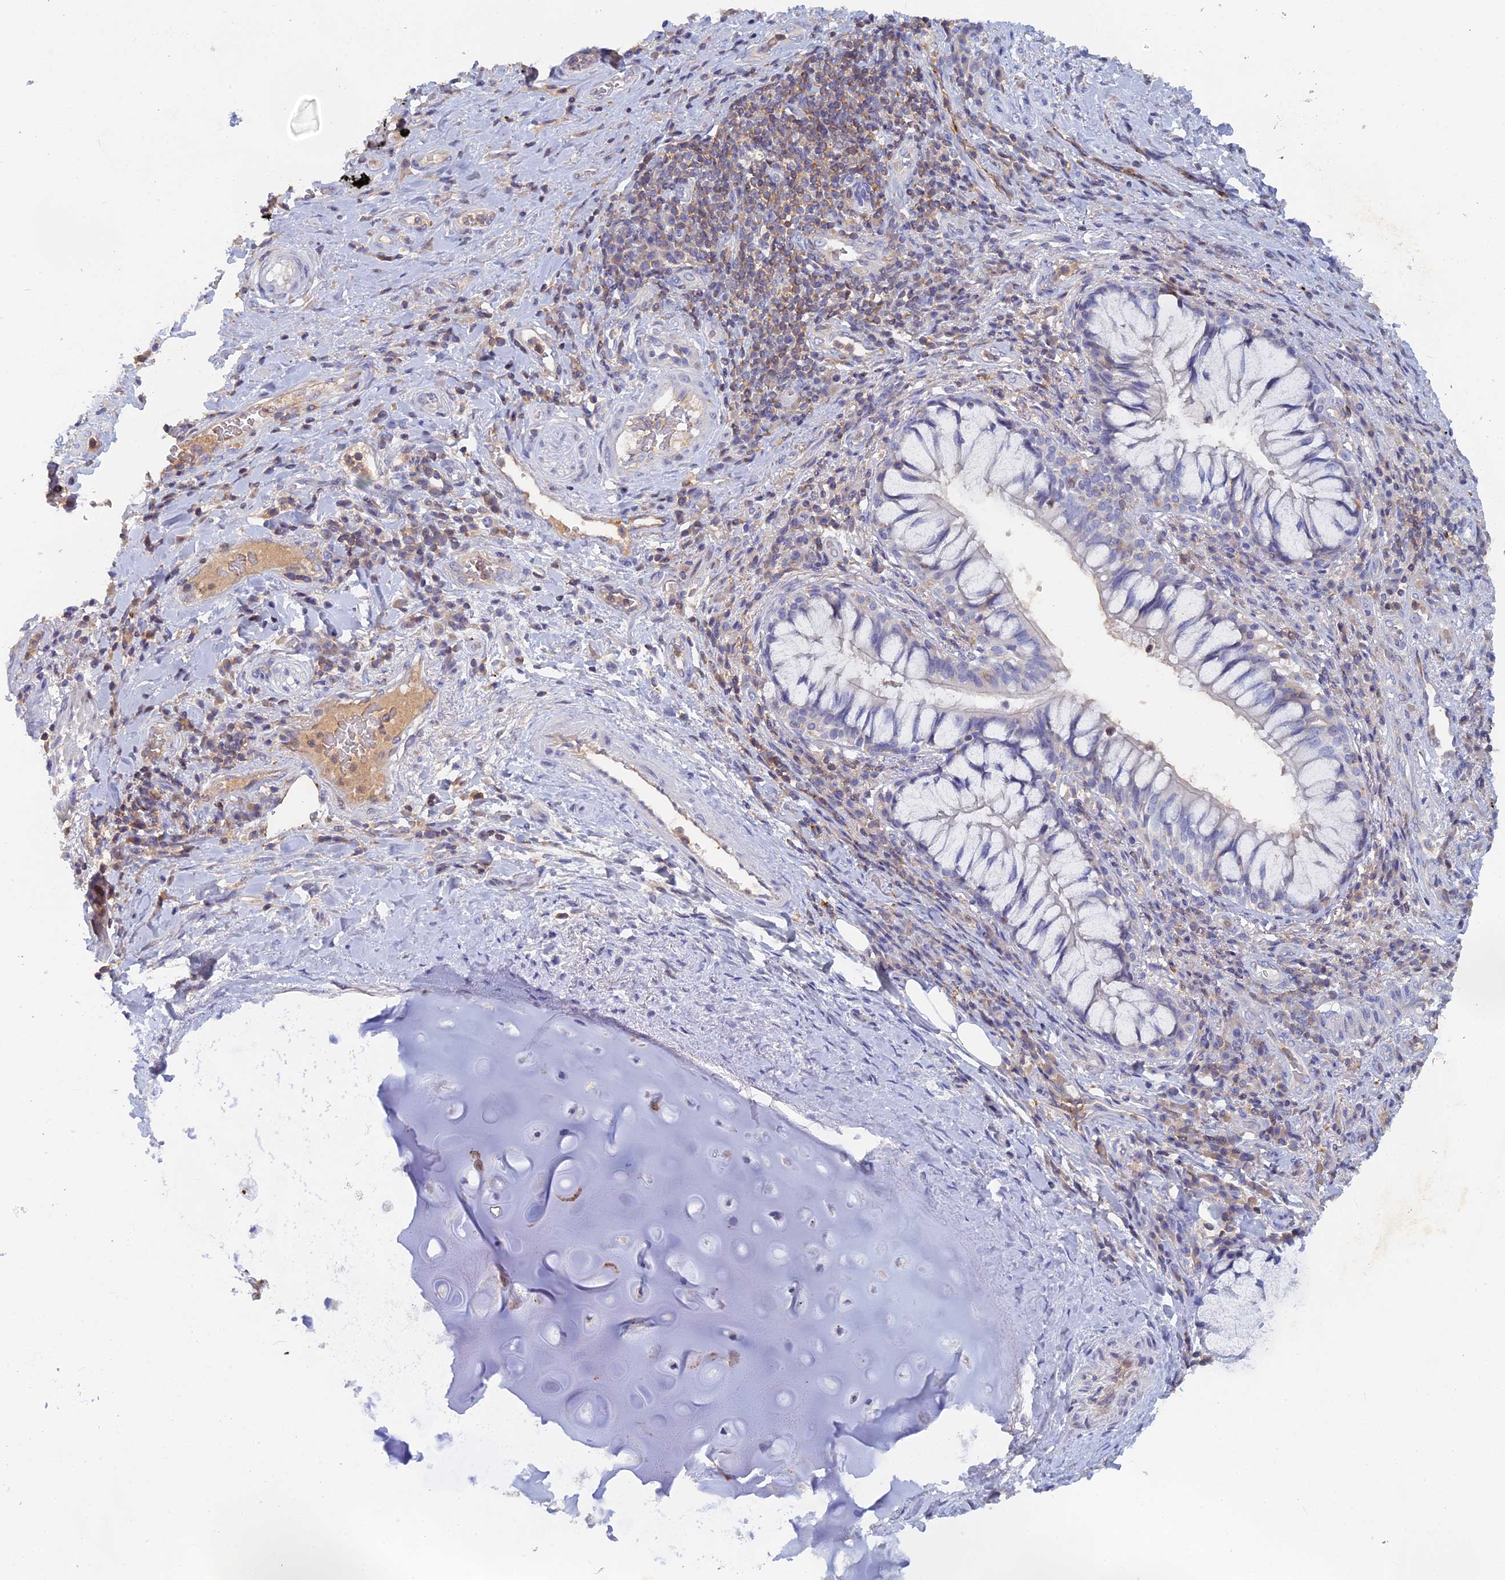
{"staining": {"intensity": "moderate", "quantity": "25%-75%", "location": "cytoplasmic/membranous"}, "tissue": "adipose tissue", "cell_type": "Adipocytes", "image_type": "normal", "snomed": [{"axis": "morphology", "description": "Normal tissue, NOS"}, {"axis": "morphology", "description": "Squamous cell carcinoma, NOS"}, {"axis": "topography", "description": "Bronchus"}, {"axis": "topography", "description": "Lung"}], "caption": "Immunohistochemical staining of benign human adipose tissue reveals 25%-75% levels of moderate cytoplasmic/membranous protein expression in about 25%-75% of adipocytes. (DAB (3,3'-diaminobenzidine) IHC with brightfield microscopy, high magnification).", "gene": "ACP7", "patient": {"sex": "male", "age": 64}}